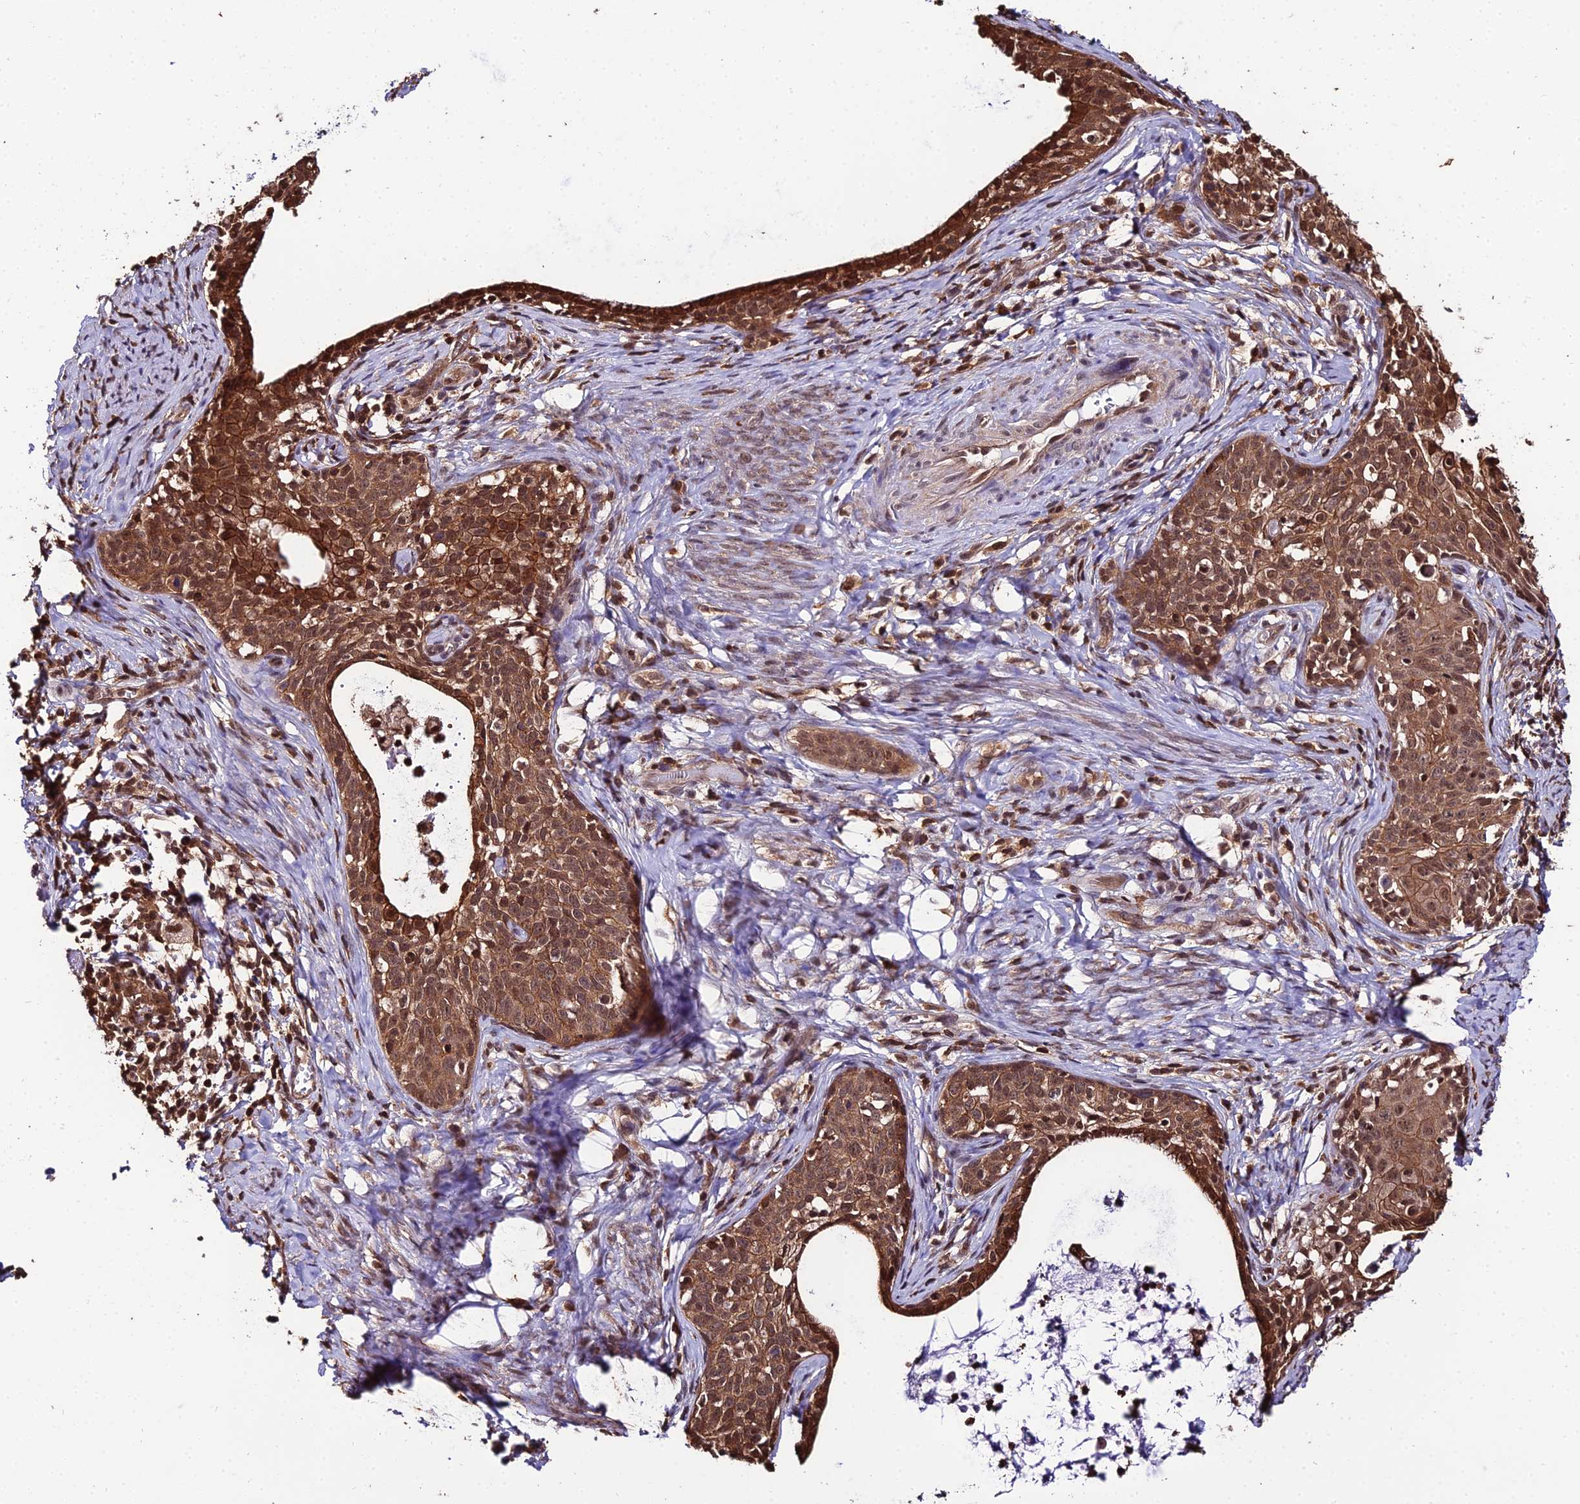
{"staining": {"intensity": "moderate", "quantity": ">75%", "location": "cytoplasmic/membranous,nuclear"}, "tissue": "cervical cancer", "cell_type": "Tumor cells", "image_type": "cancer", "snomed": [{"axis": "morphology", "description": "Squamous cell carcinoma, NOS"}, {"axis": "topography", "description": "Cervix"}], "caption": "Cervical cancer was stained to show a protein in brown. There is medium levels of moderate cytoplasmic/membranous and nuclear staining in approximately >75% of tumor cells.", "gene": "PPP4C", "patient": {"sex": "female", "age": 52}}